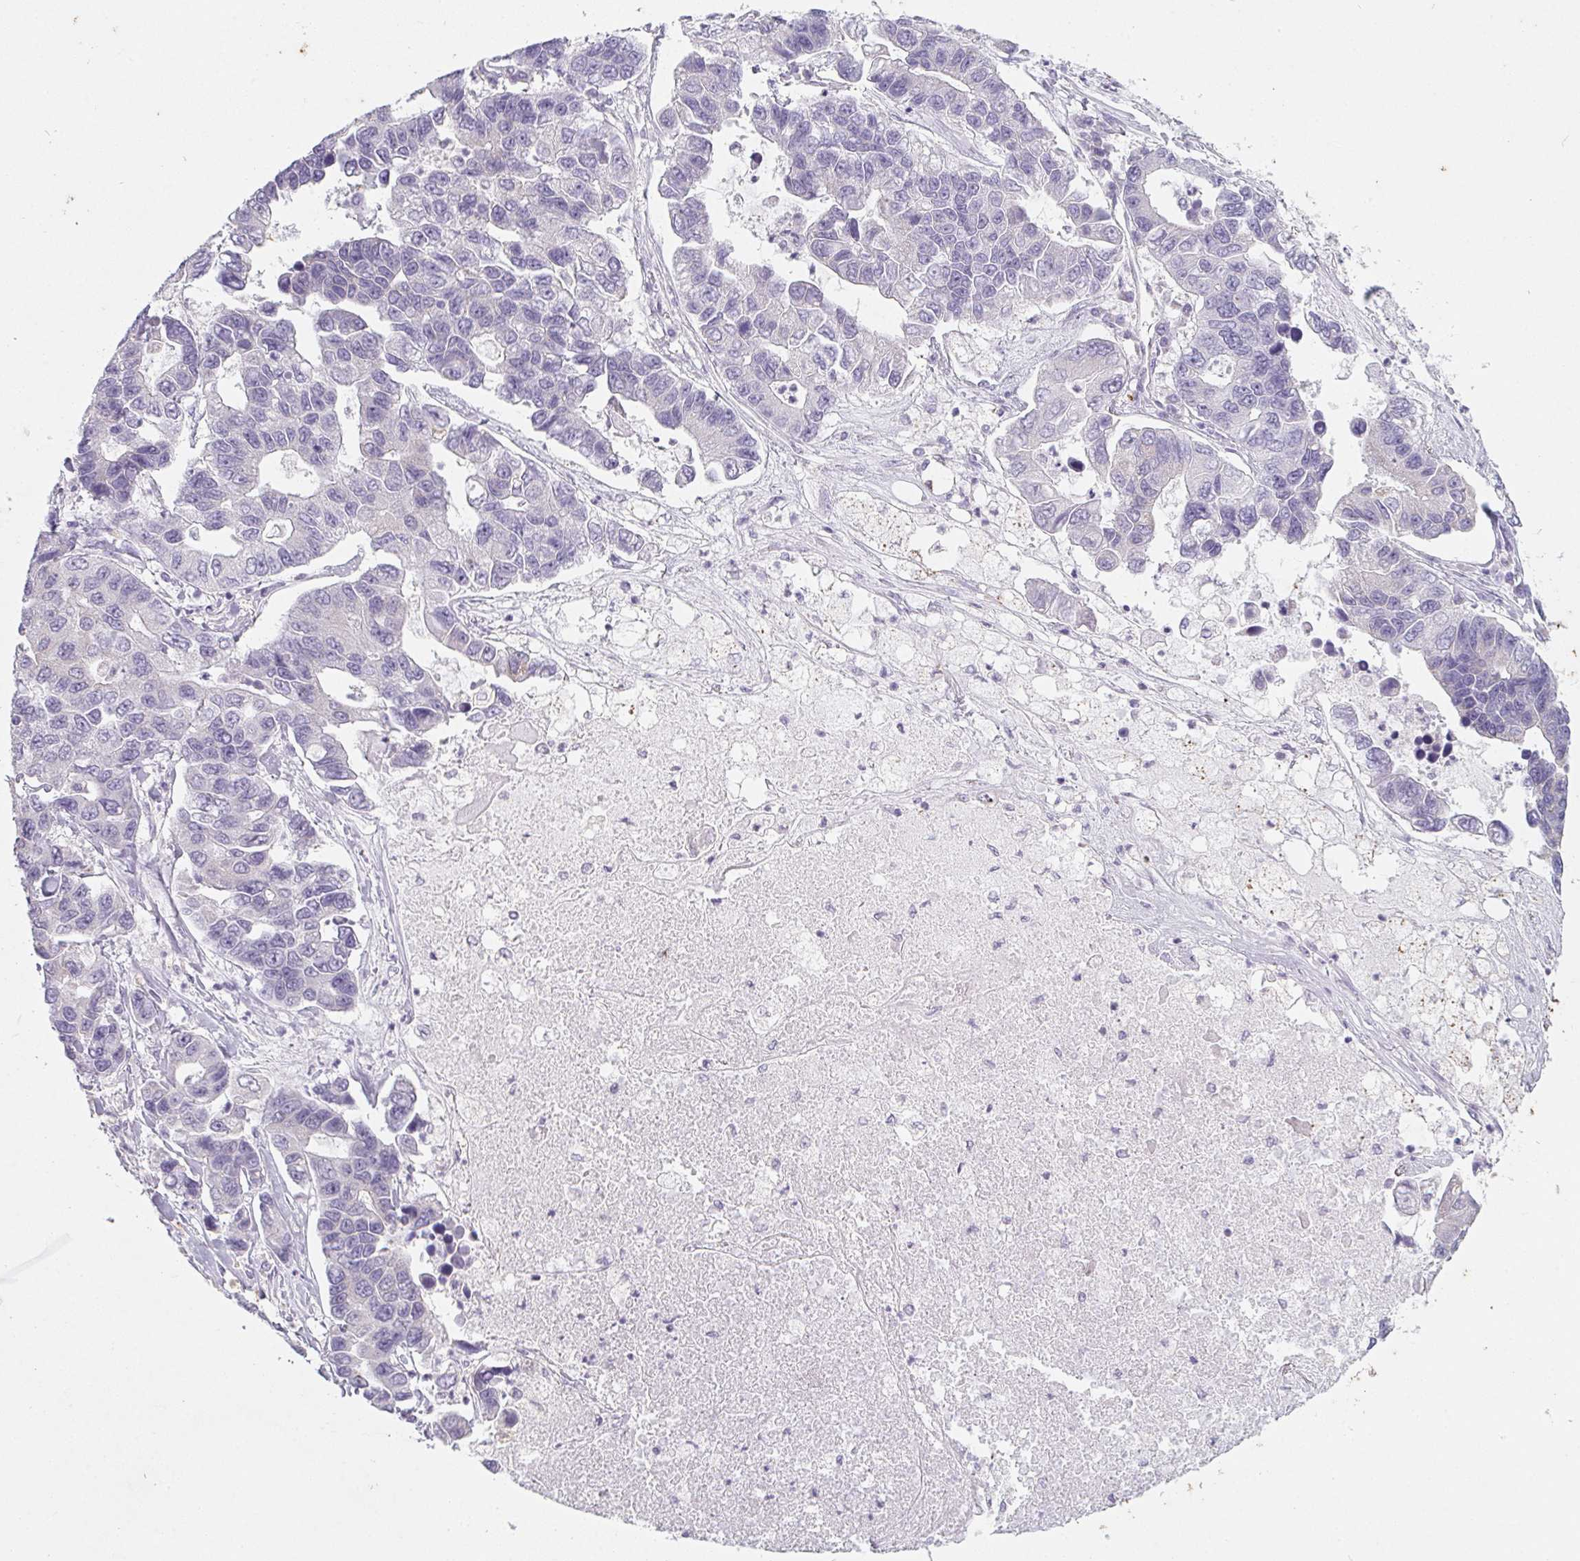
{"staining": {"intensity": "negative", "quantity": "none", "location": "none"}, "tissue": "lung cancer", "cell_type": "Tumor cells", "image_type": "cancer", "snomed": [{"axis": "morphology", "description": "Adenocarcinoma, NOS"}, {"axis": "topography", "description": "Bronchus"}, {"axis": "topography", "description": "Lung"}], "caption": "A photomicrograph of lung cancer stained for a protein displays no brown staining in tumor cells.", "gene": "DCD", "patient": {"sex": "female", "age": 51}}